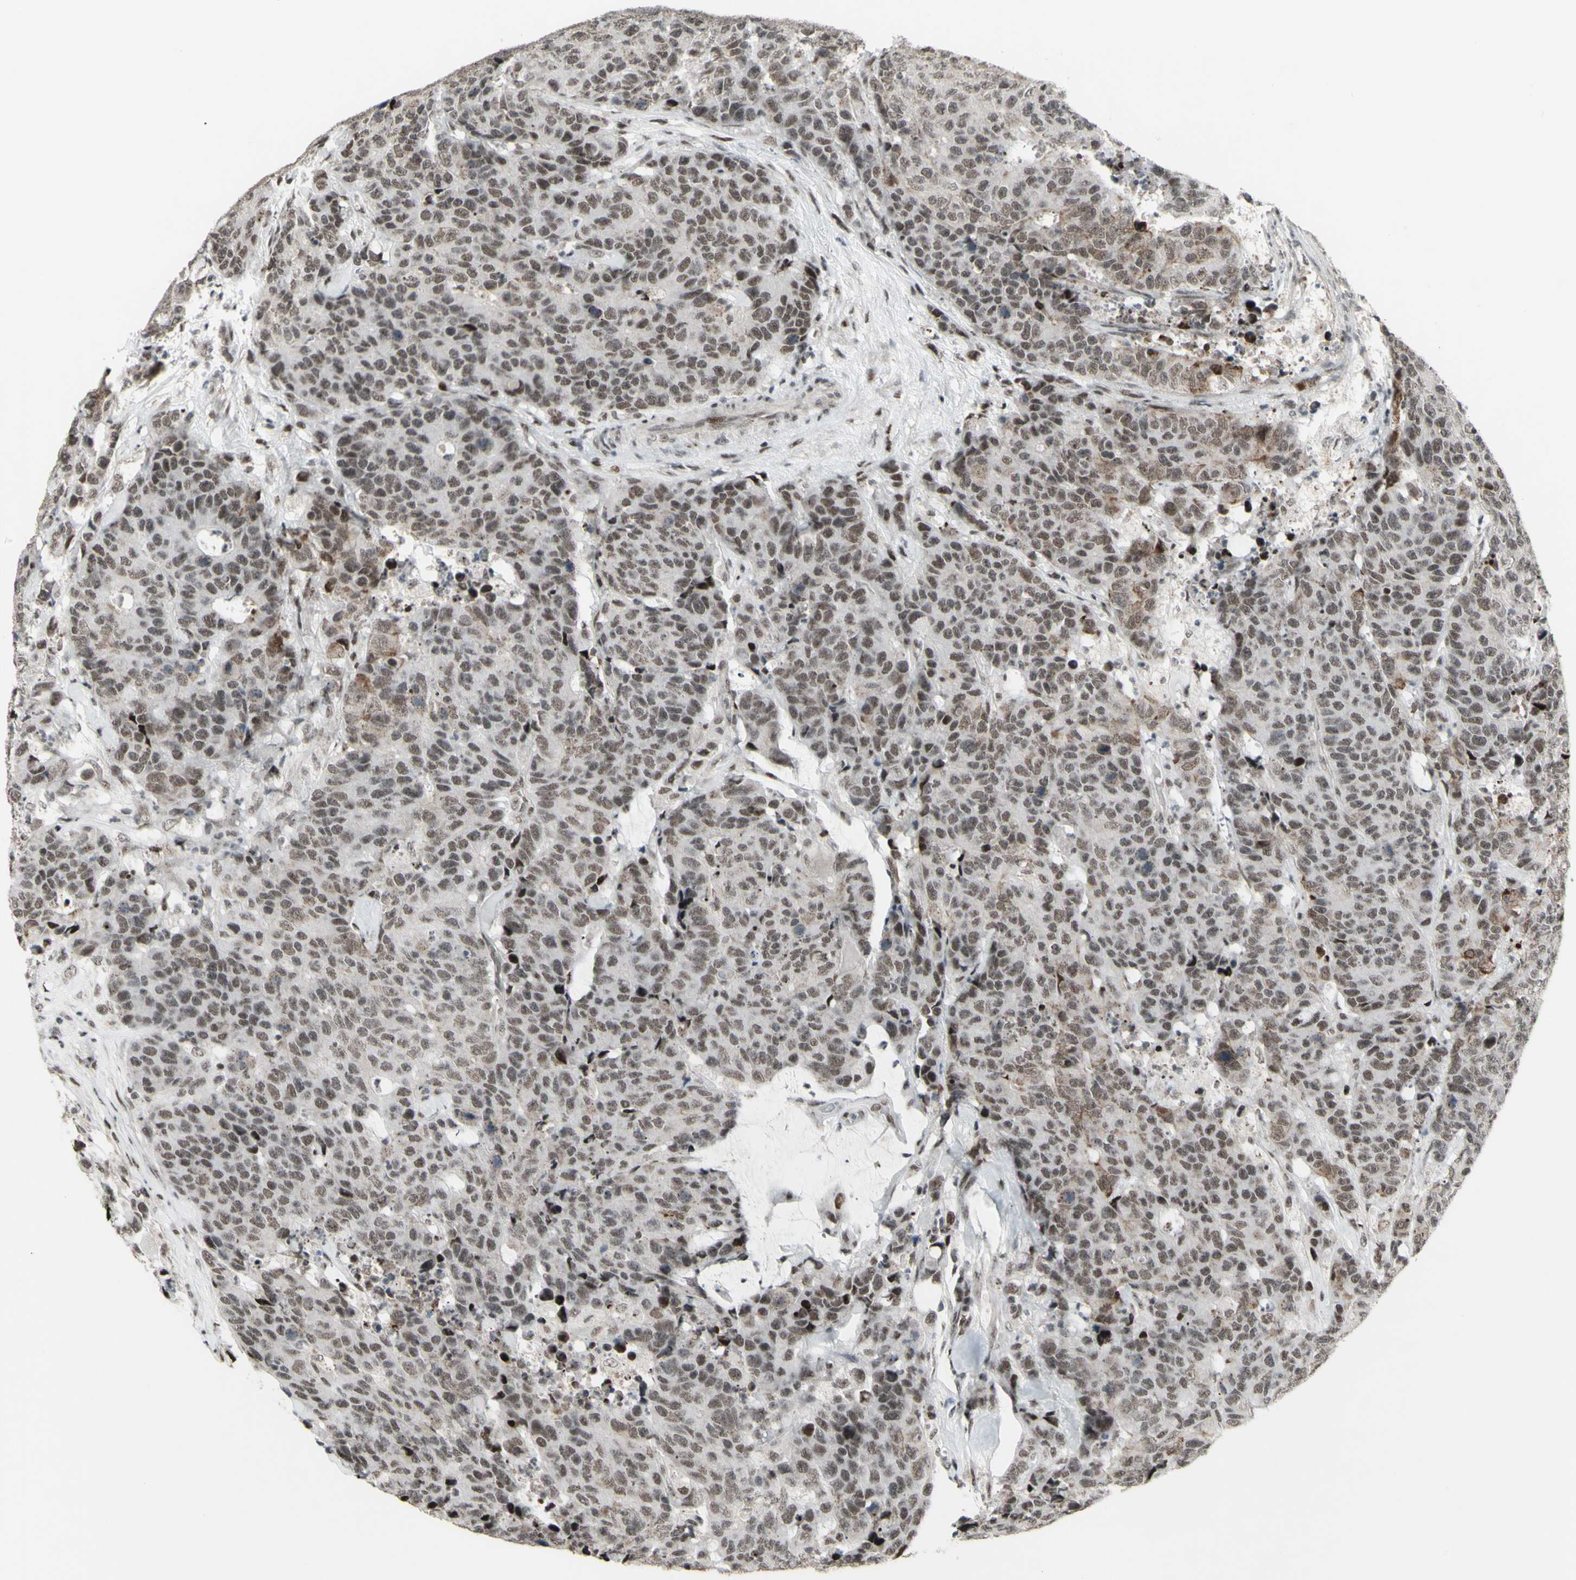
{"staining": {"intensity": "weak", "quantity": ">75%", "location": "nuclear"}, "tissue": "colorectal cancer", "cell_type": "Tumor cells", "image_type": "cancer", "snomed": [{"axis": "morphology", "description": "Adenocarcinoma, NOS"}, {"axis": "topography", "description": "Colon"}], "caption": "Immunohistochemistry (IHC) histopathology image of colorectal adenocarcinoma stained for a protein (brown), which exhibits low levels of weak nuclear positivity in about >75% of tumor cells.", "gene": "SUPT6H", "patient": {"sex": "female", "age": 86}}